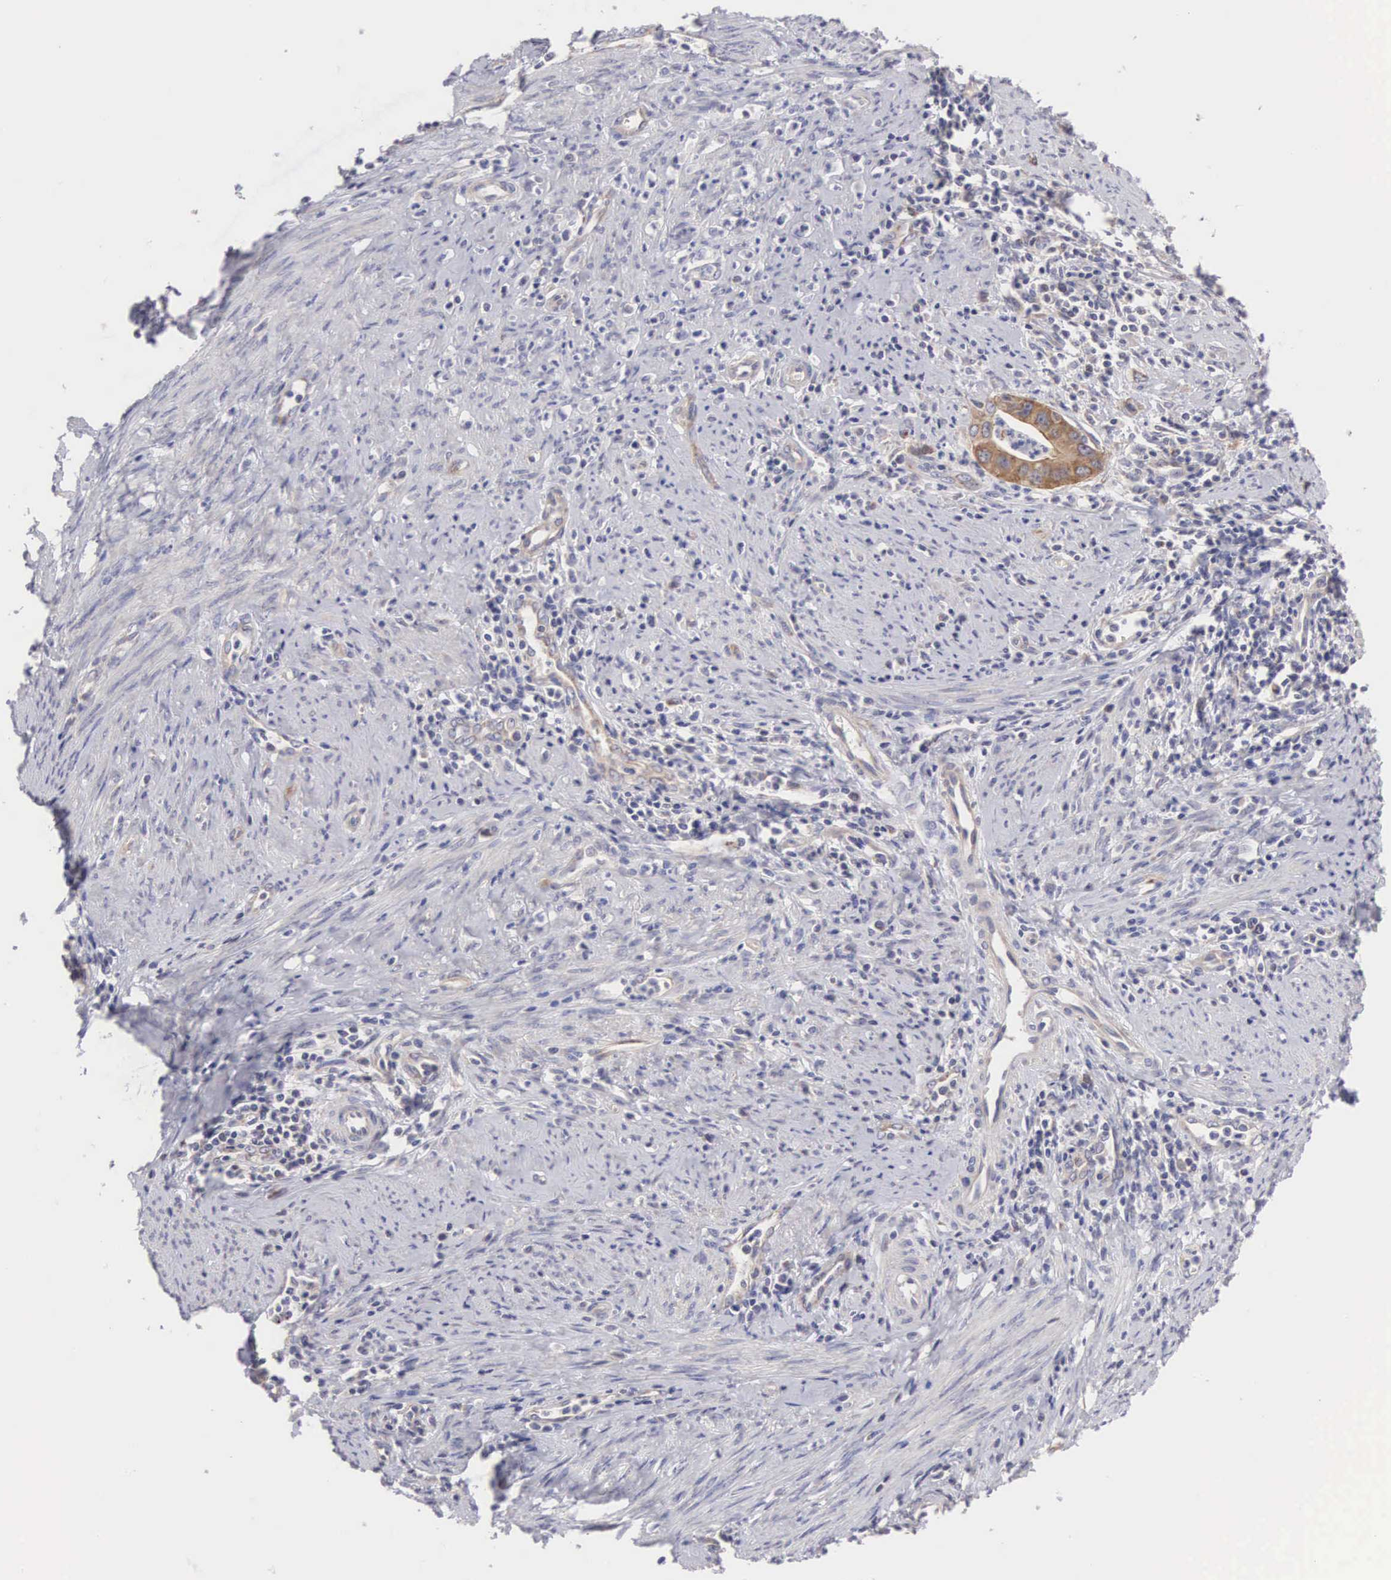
{"staining": {"intensity": "moderate", "quantity": ">75%", "location": "cytoplasmic/membranous"}, "tissue": "cervical cancer", "cell_type": "Tumor cells", "image_type": "cancer", "snomed": [{"axis": "morphology", "description": "Normal tissue, NOS"}, {"axis": "morphology", "description": "Adenocarcinoma, NOS"}, {"axis": "topography", "description": "Cervix"}], "caption": "Immunohistochemical staining of cervical cancer demonstrates medium levels of moderate cytoplasmic/membranous protein positivity in about >75% of tumor cells.", "gene": "TXLNG", "patient": {"sex": "female", "age": 34}}